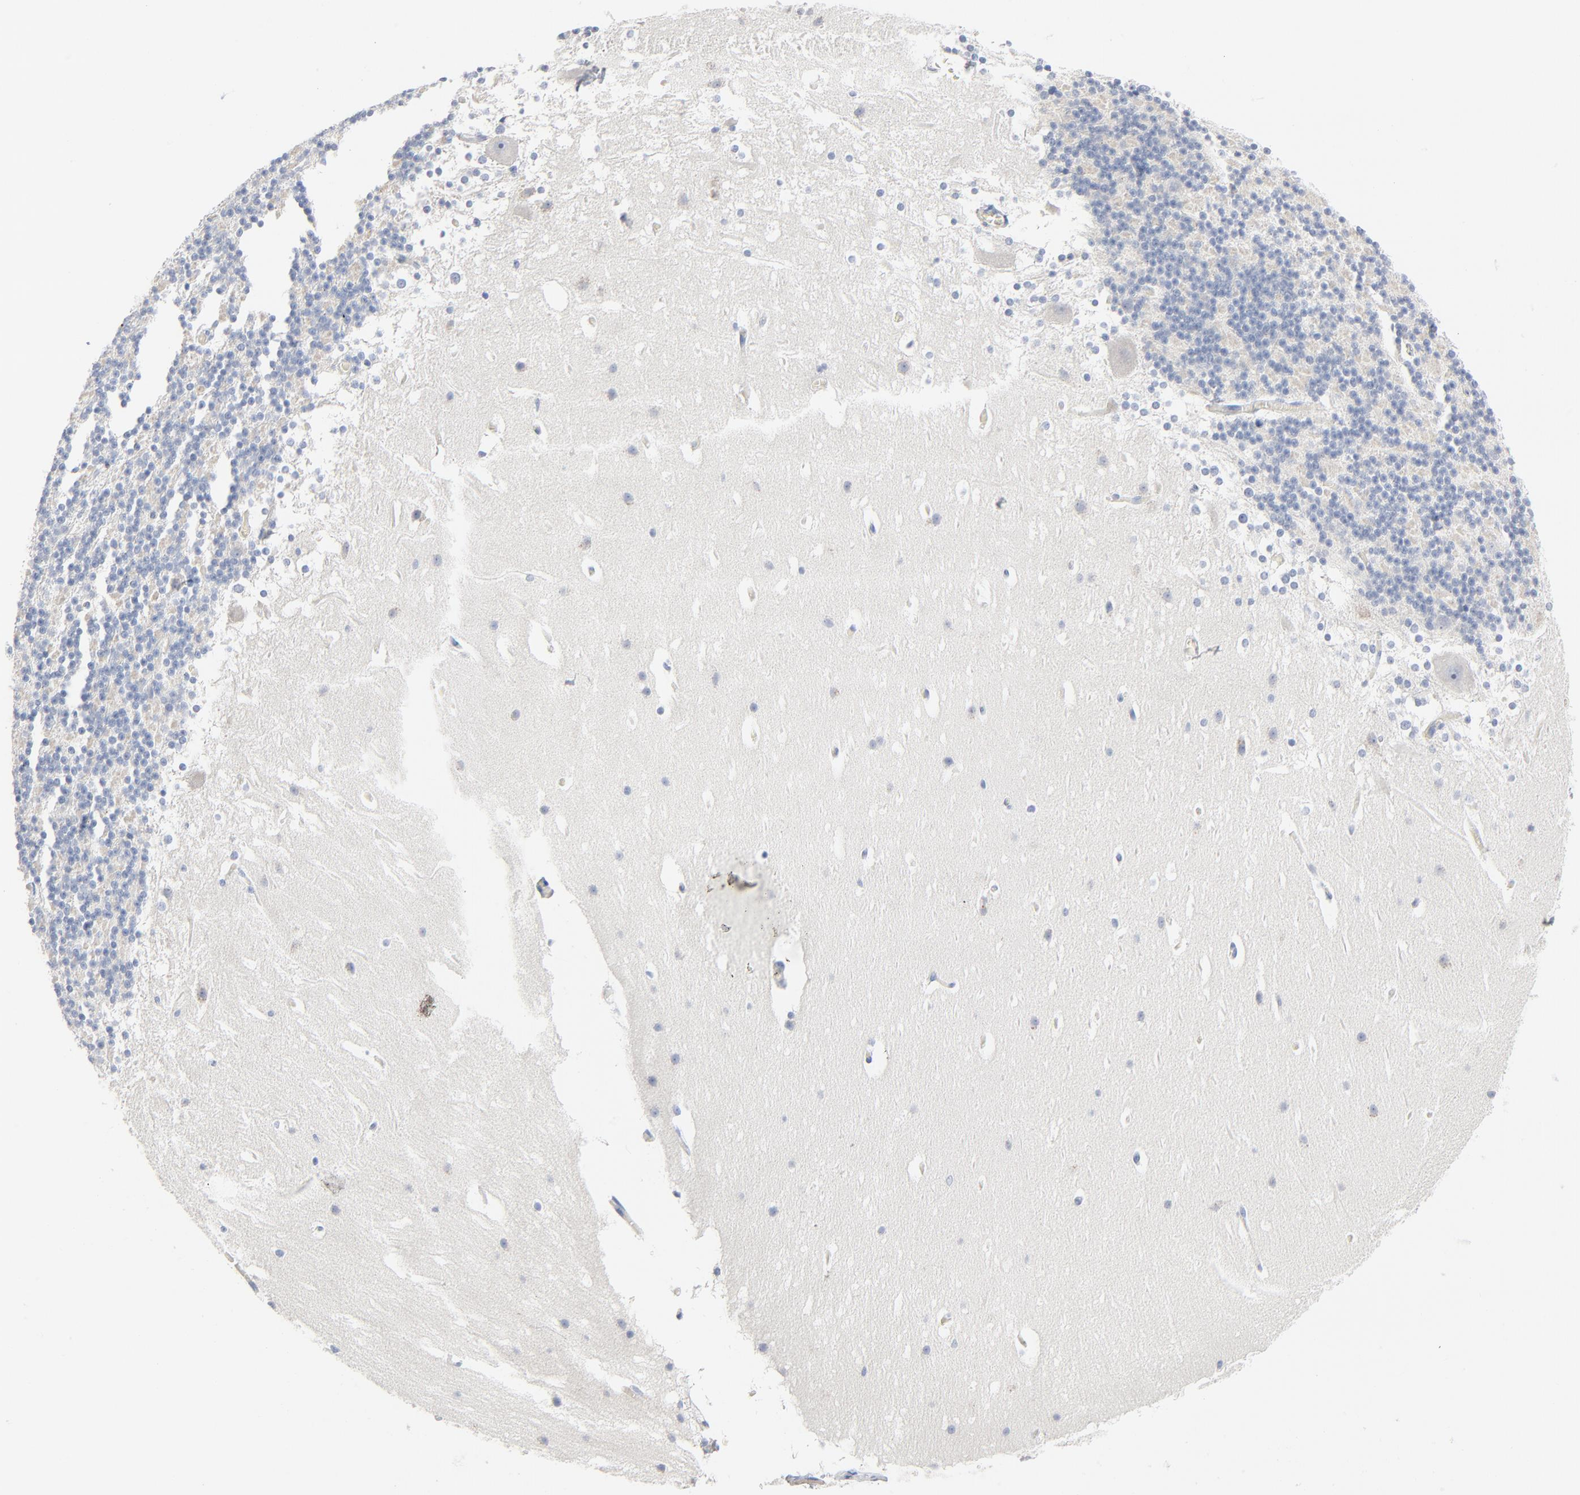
{"staining": {"intensity": "negative", "quantity": "none", "location": "none"}, "tissue": "cerebellum", "cell_type": "Cells in granular layer", "image_type": "normal", "snomed": [{"axis": "morphology", "description": "Normal tissue, NOS"}, {"axis": "topography", "description": "Cerebellum"}], "caption": "Micrograph shows no significant protein expression in cells in granular layer of normal cerebellum. (Stains: DAB (3,3'-diaminobenzidine) immunohistochemistry (IHC) with hematoxylin counter stain, Microscopy: brightfield microscopy at high magnification).", "gene": "GZMB", "patient": {"sex": "female", "age": 19}}